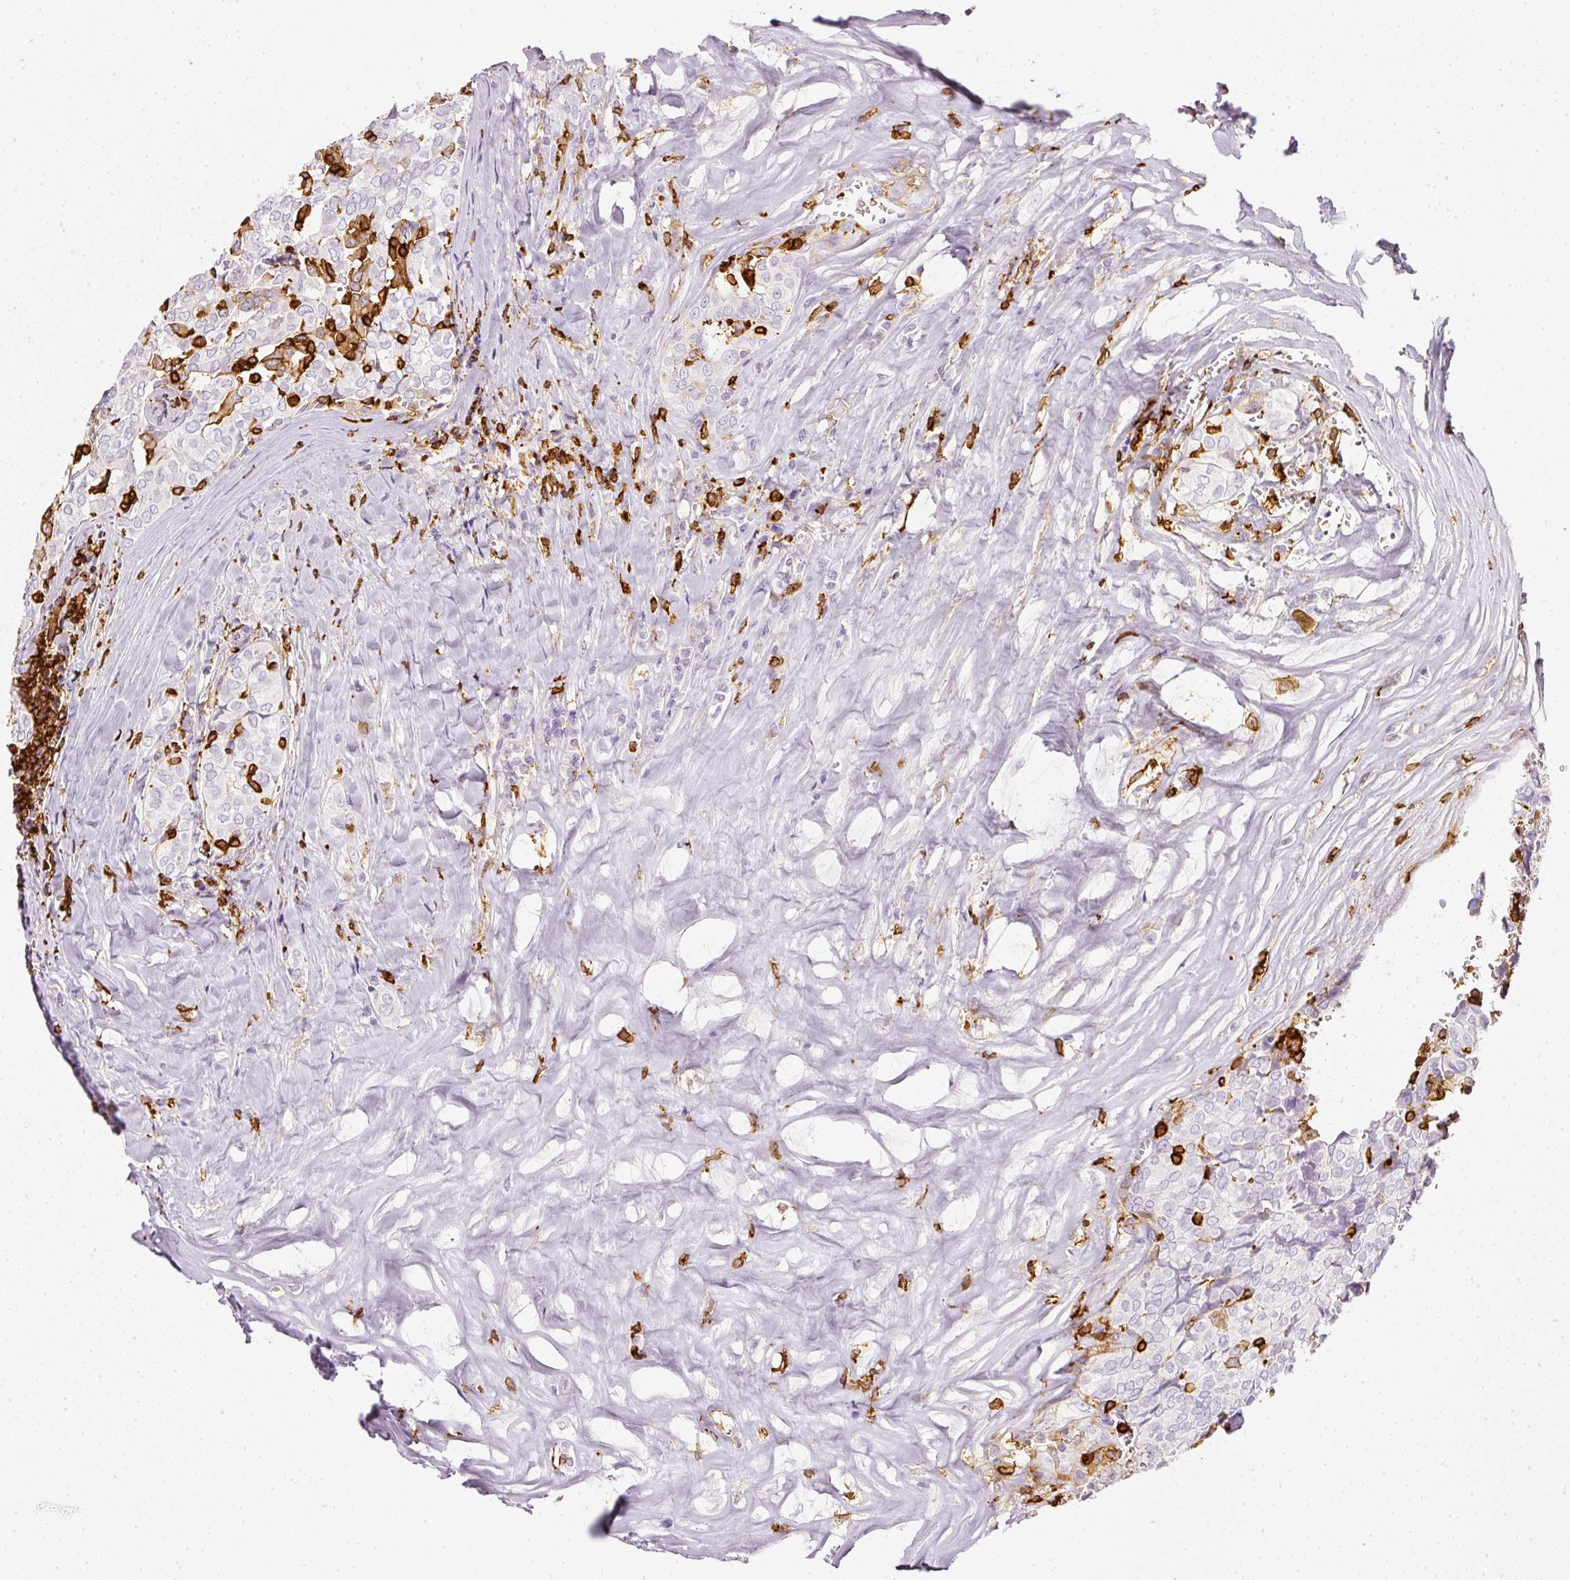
{"staining": {"intensity": "negative", "quantity": "none", "location": "none"}, "tissue": "thyroid cancer", "cell_type": "Tumor cells", "image_type": "cancer", "snomed": [{"axis": "morphology", "description": "Papillary adenocarcinoma, NOS"}, {"axis": "topography", "description": "Thyroid gland"}], "caption": "IHC of human thyroid papillary adenocarcinoma displays no expression in tumor cells. (DAB IHC with hematoxylin counter stain).", "gene": "EVL", "patient": {"sex": "female", "age": 30}}